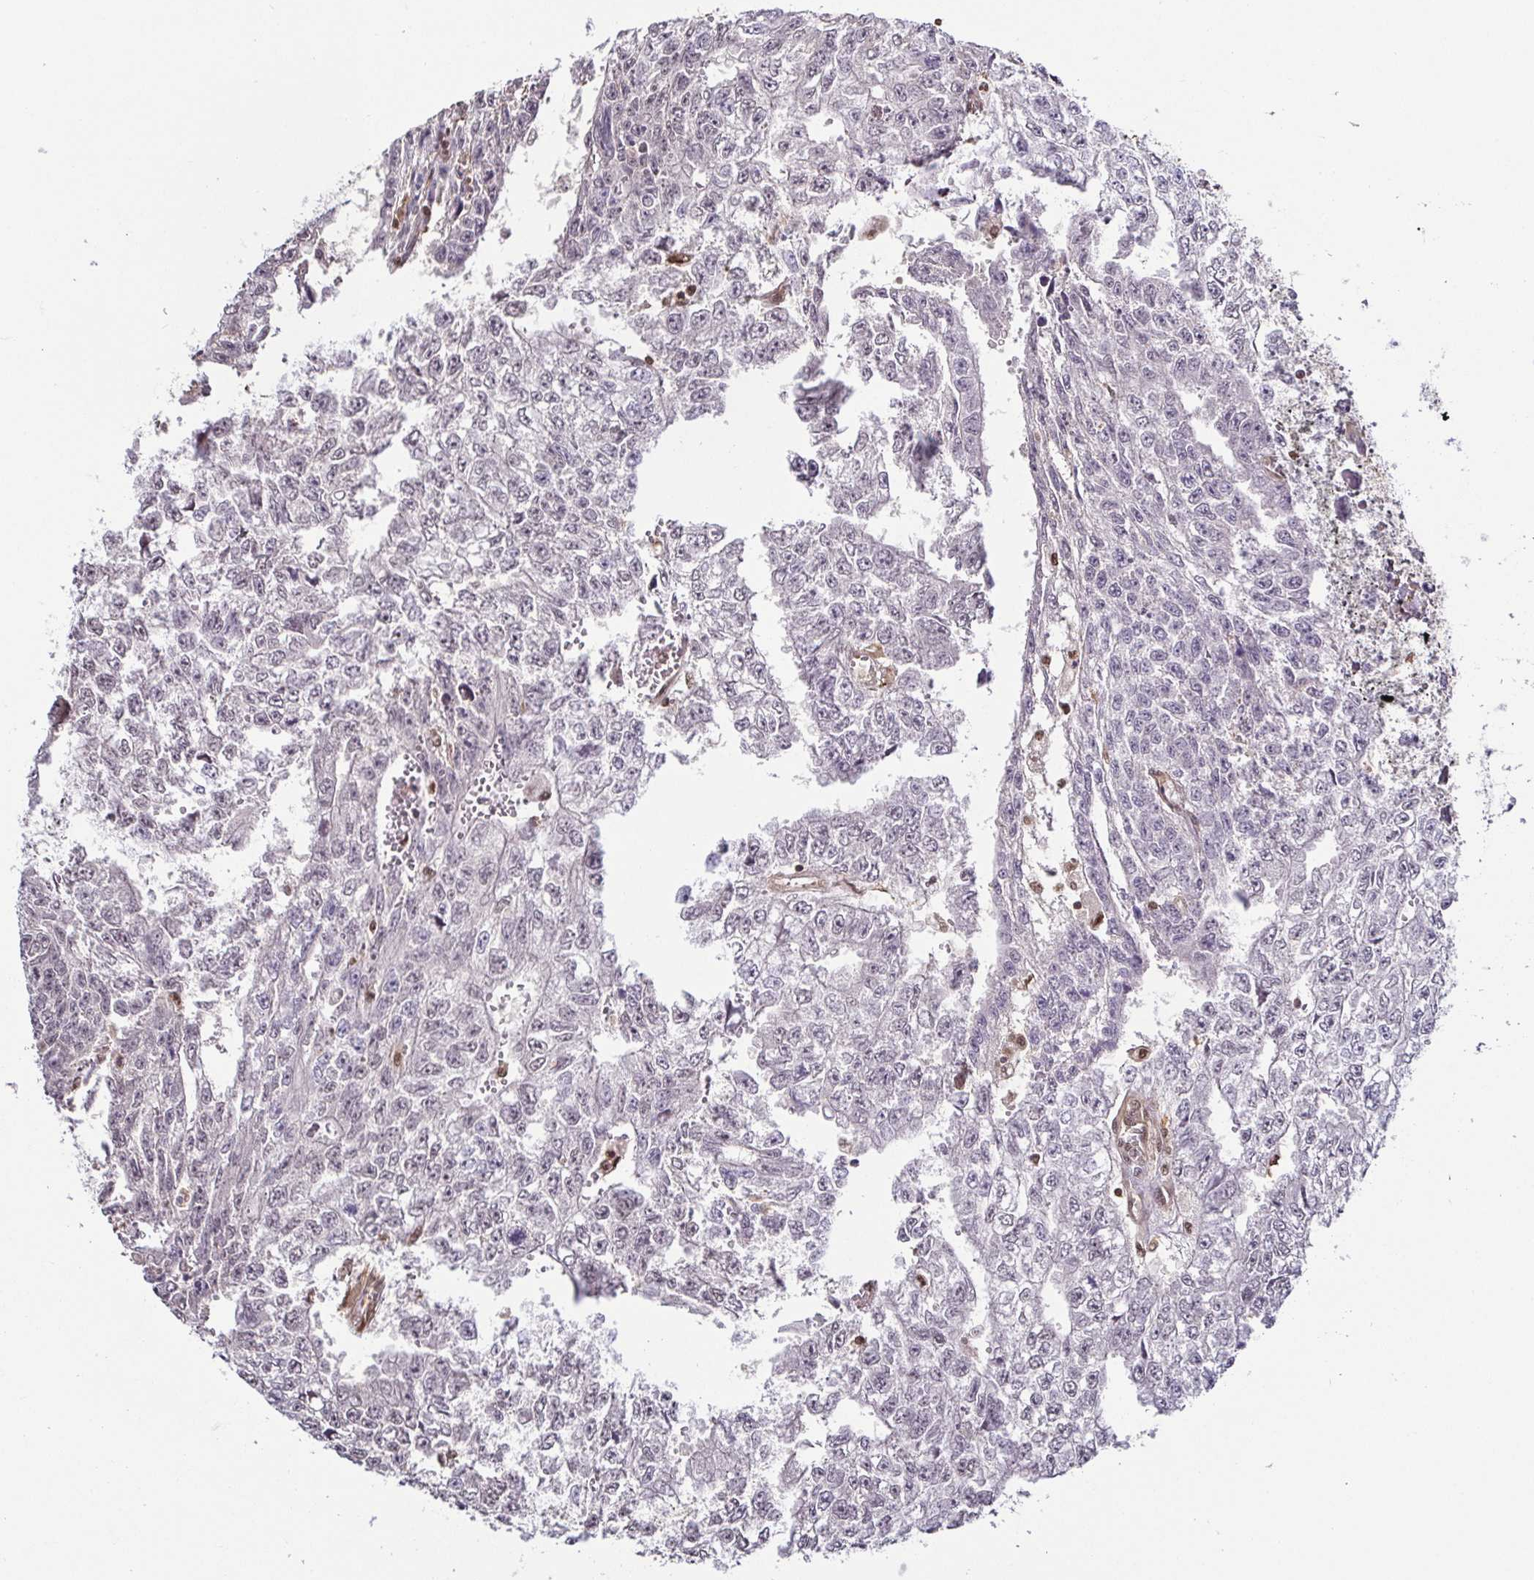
{"staining": {"intensity": "negative", "quantity": "none", "location": "none"}, "tissue": "testis cancer", "cell_type": "Tumor cells", "image_type": "cancer", "snomed": [{"axis": "morphology", "description": "Carcinoma, Embryonal, NOS"}, {"axis": "morphology", "description": "Teratoma, malignant, NOS"}, {"axis": "topography", "description": "Testis"}], "caption": "The image shows no staining of tumor cells in malignant teratoma (testis).", "gene": "PSMB9", "patient": {"sex": "male", "age": 24}}